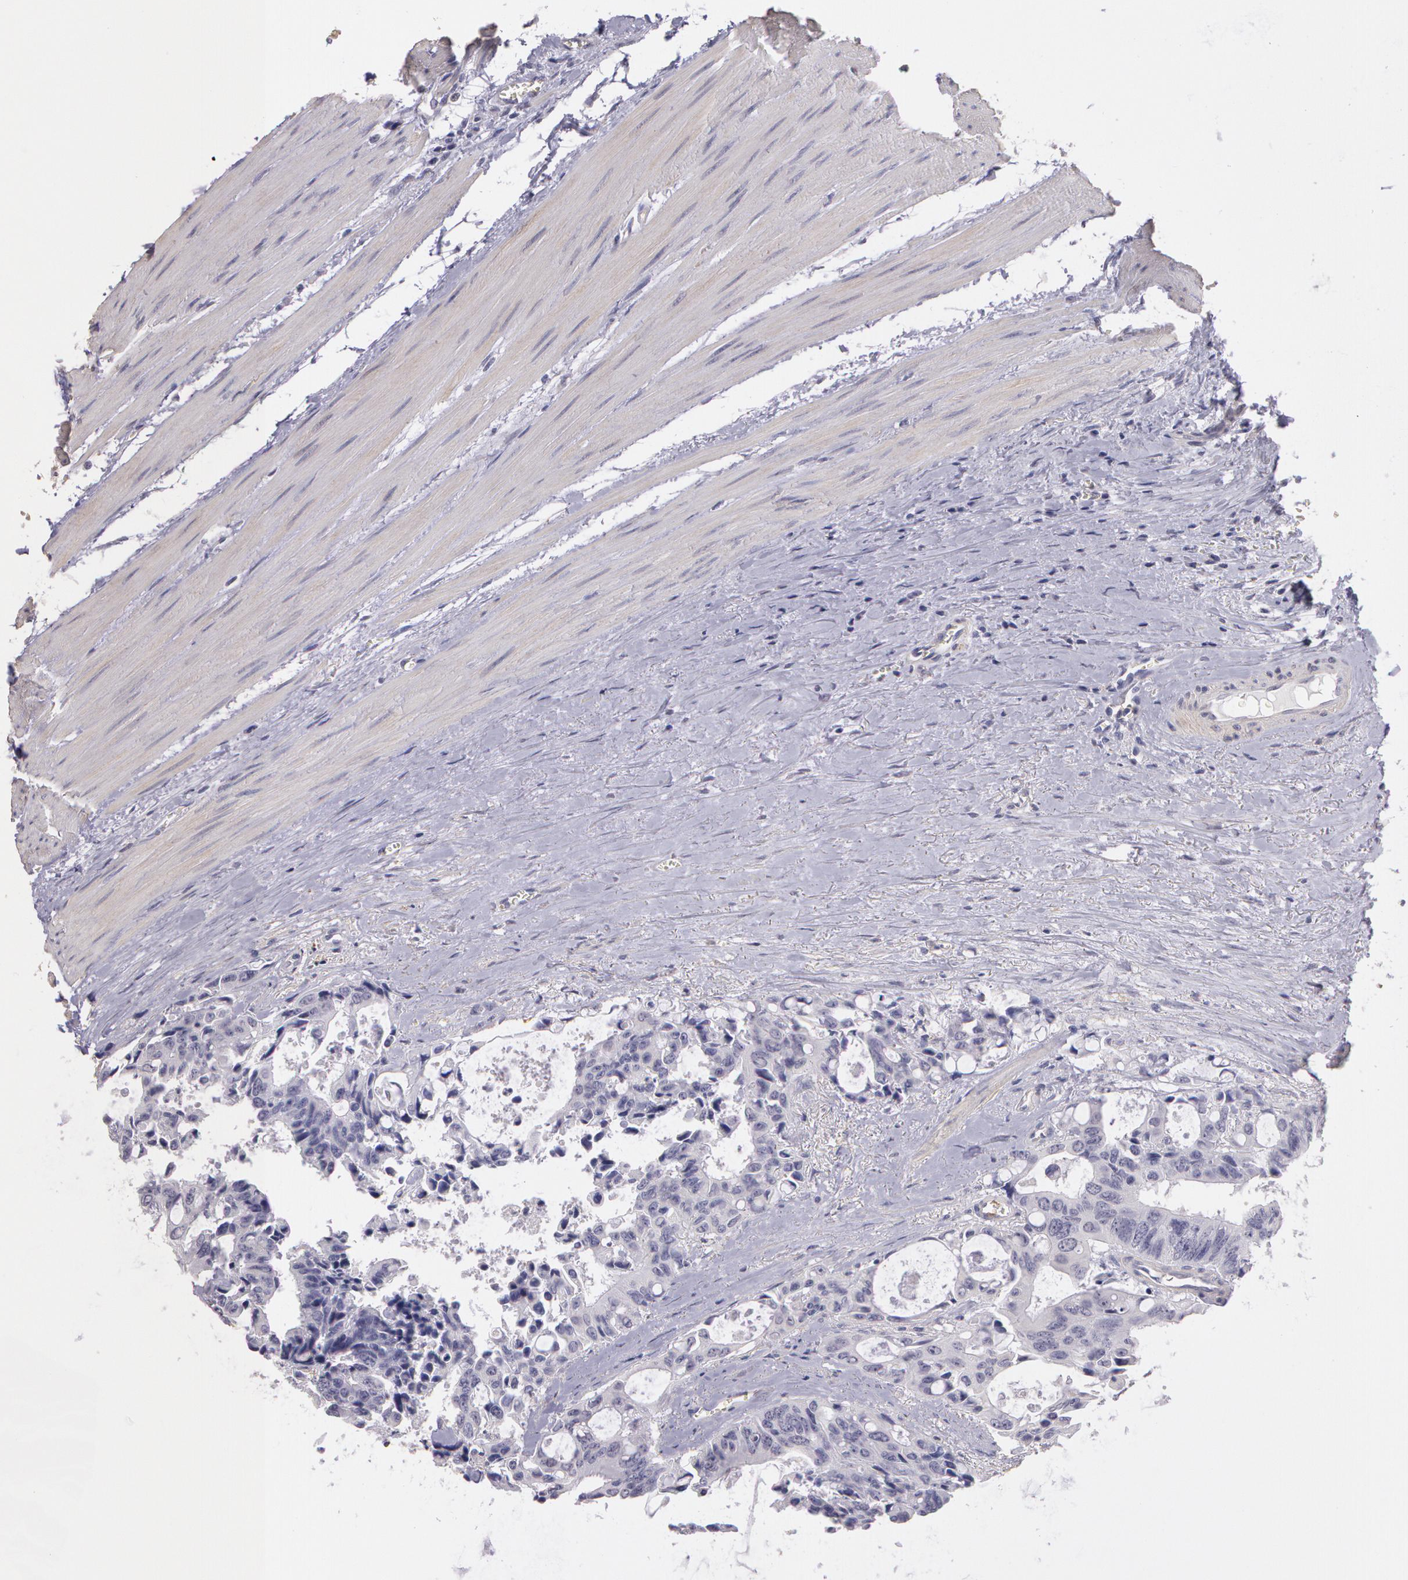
{"staining": {"intensity": "negative", "quantity": "none", "location": "none"}, "tissue": "colorectal cancer", "cell_type": "Tumor cells", "image_type": "cancer", "snomed": [{"axis": "morphology", "description": "Adenocarcinoma, NOS"}, {"axis": "topography", "description": "Rectum"}], "caption": "An image of adenocarcinoma (colorectal) stained for a protein demonstrates no brown staining in tumor cells.", "gene": "G2E3", "patient": {"sex": "male", "age": 76}}